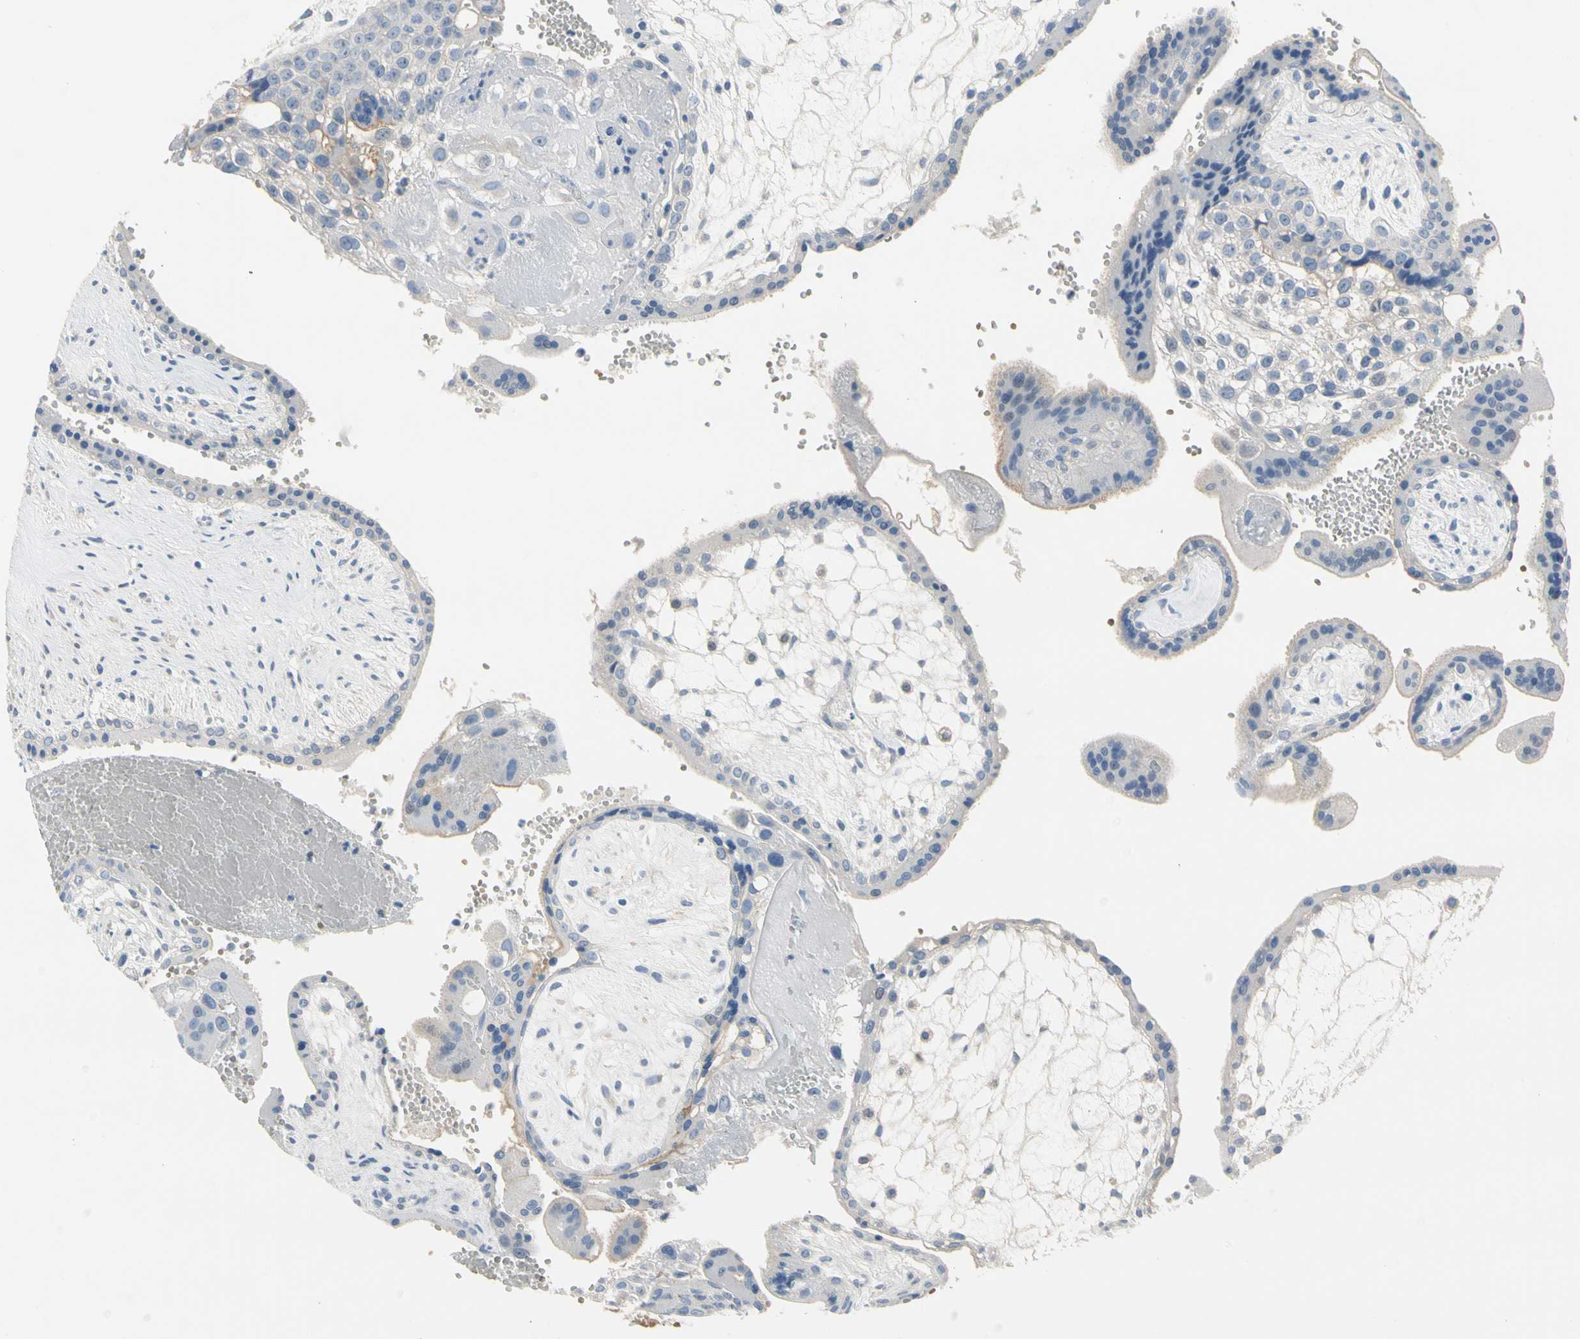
{"staining": {"intensity": "negative", "quantity": "none", "location": "none"}, "tissue": "placenta", "cell_type": "Decidual cells", "image_type": "normal", "snomed": [{"axis": "morphology", "description": "Normal tissue, NOS"}, {"axis": "topography", "description": "Placenta"}], "caption": "This is an immunohistochemistry (IHC) image of normal placenta. There is no staining in decidual cells.", "gene": "MARK1", "patient": {"sex": "female", "age": 30}}